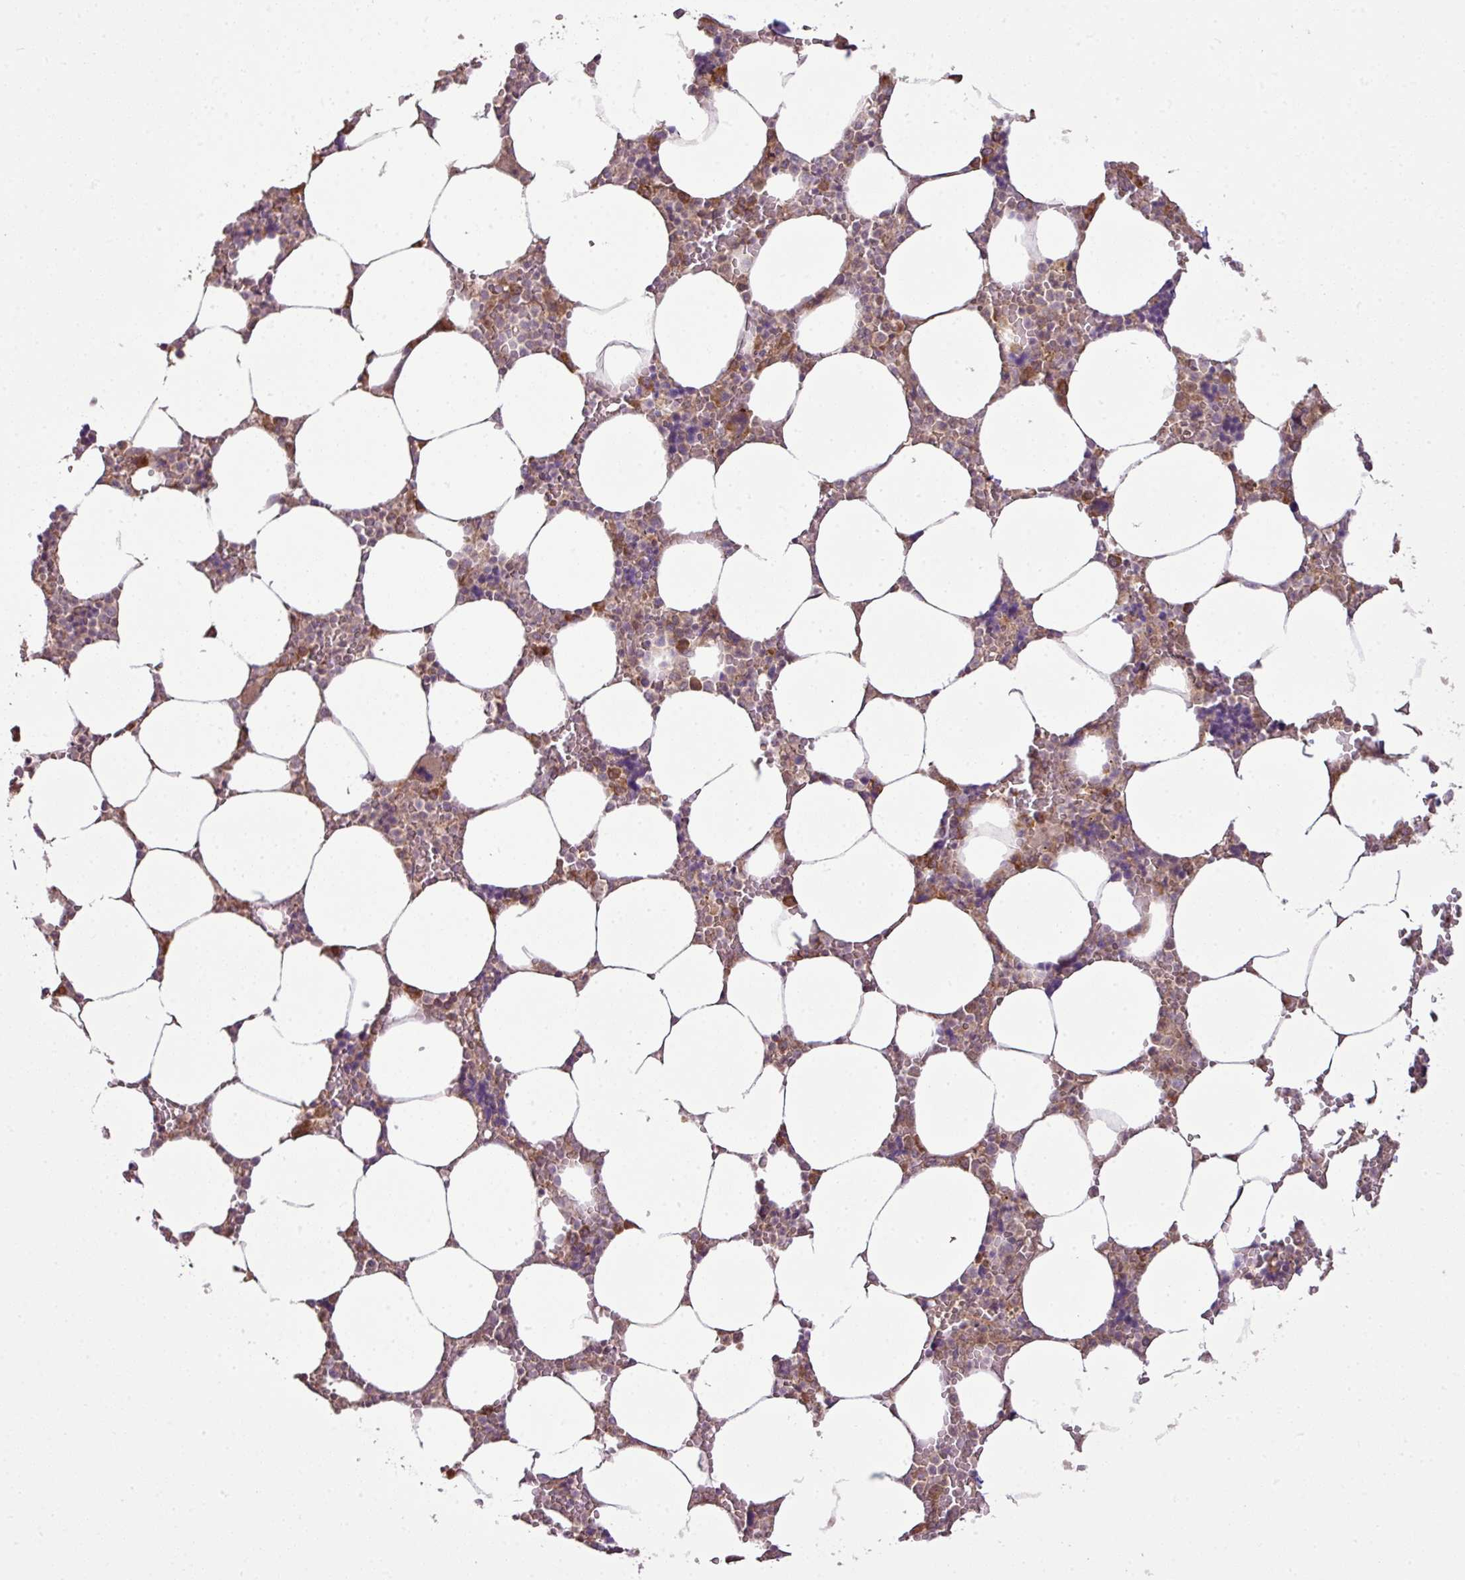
{"staining": {"intensity": "weak", "quantity": "25%-75%", "location": "cytoplasmic/membranous"}, "tissue": "bone marrow", "cell_type": "Hematopoietic cells", "image_type": "normal", "snomed": [{"axis": "morphology", "description": "Normal tissue, NOS"}, {"axis": "topography", "description": "Bone marrow"}], "caption": "This histopathology image exhibits normal bone marrow stained with immunohistochemistry to label a protein in brown. The cytoplasmic/membranous of hematopoietic cells show weak positivity for the protein. Nuclei are counter-stained blue.", "gene": "DNAAF4", "patient": {"sex": "male", "age": 64}}